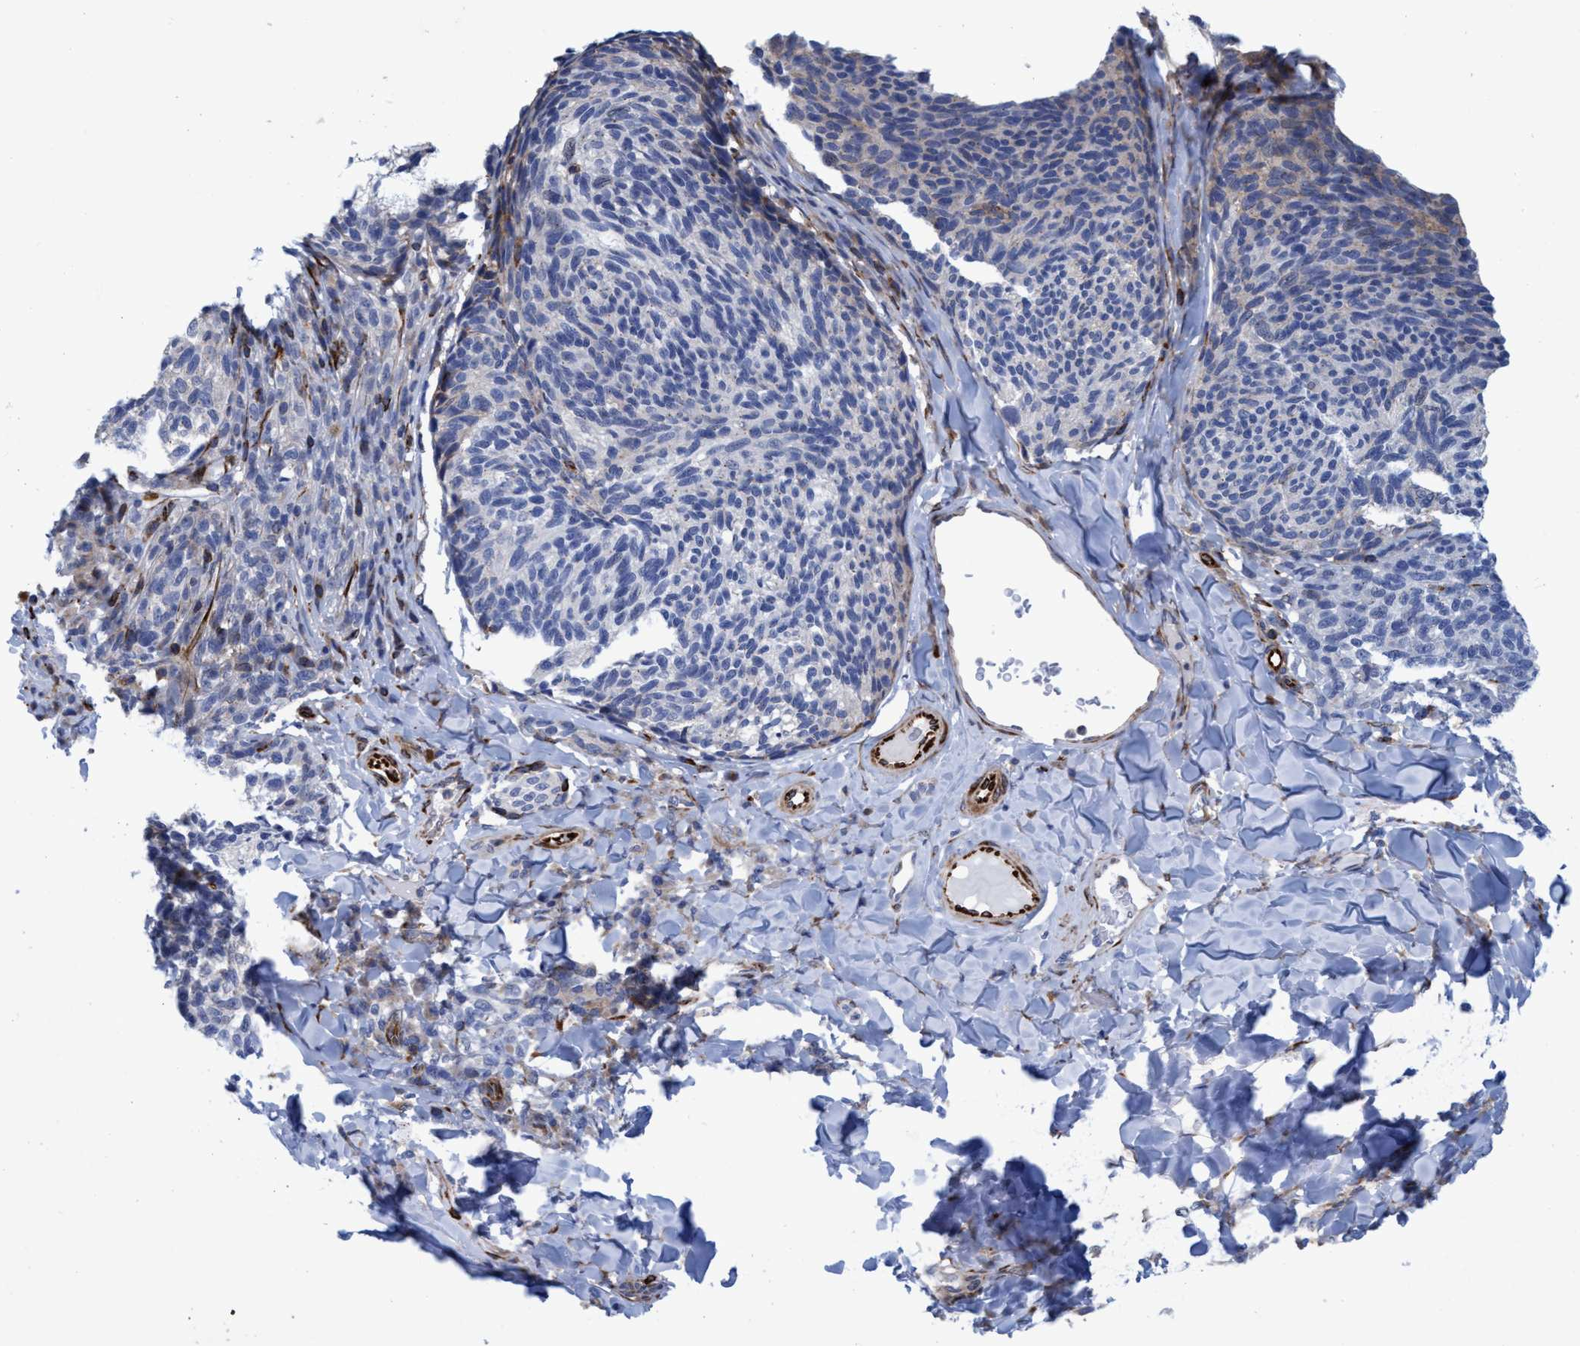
{"staining": {"intensity": "negative", "quantity": "none", "location": "none"}, "tissue": "melanoma", "cell_type": "Tumor cells", "image_type": "cancer", "snomed": [{"axis": "morphology", "description": "Malignant melanoma, NOS"}, {"axis": "topography", "description": "Skin"}], "caption": "DAB (3,3'-diaminobenzidine) immunohistochemical staining of human malignant melanoma displays no significant staining in tumor cells.", "gene": "SLC43A2", "patient": {"sex": "female", "age": 73}}